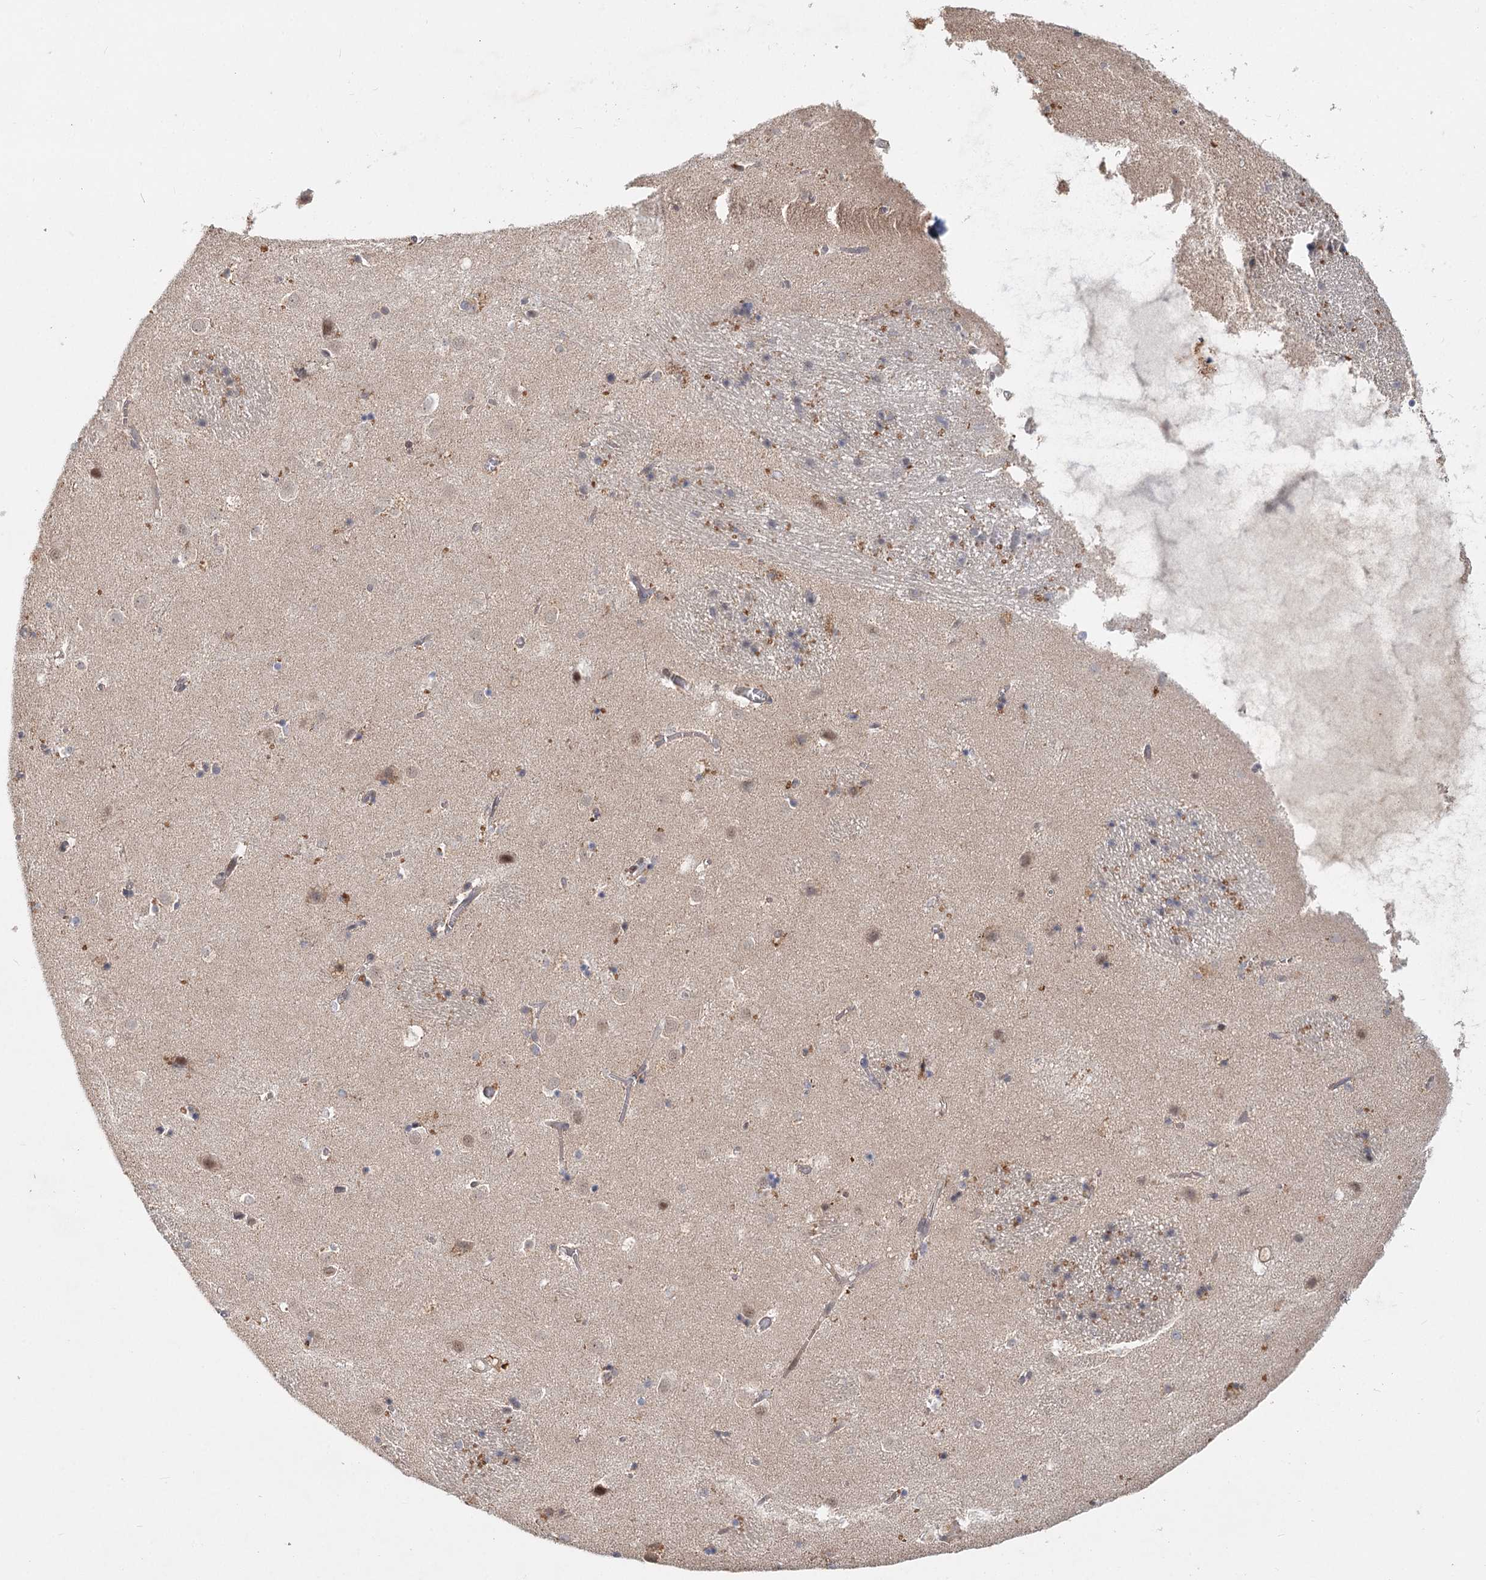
{"staining": {"intensity": "weak", "quantity": "<25%", "location": "cytoplasmic/membranous,nuclear"}, "tissue": "caudate", "cell_type": "Glial cells", "image_type": "normal", "snomed": [{"axis": "morphology", "description": "Normal tissue, NOS"}, {"axis": "topography", "description": "Lateral ventricle wall"}], "caption": "IHC of normal human caudate exhibits no staining in glial cells.", "gene": "AP3B1", "patient": {"sex": "male", "age": 70}}